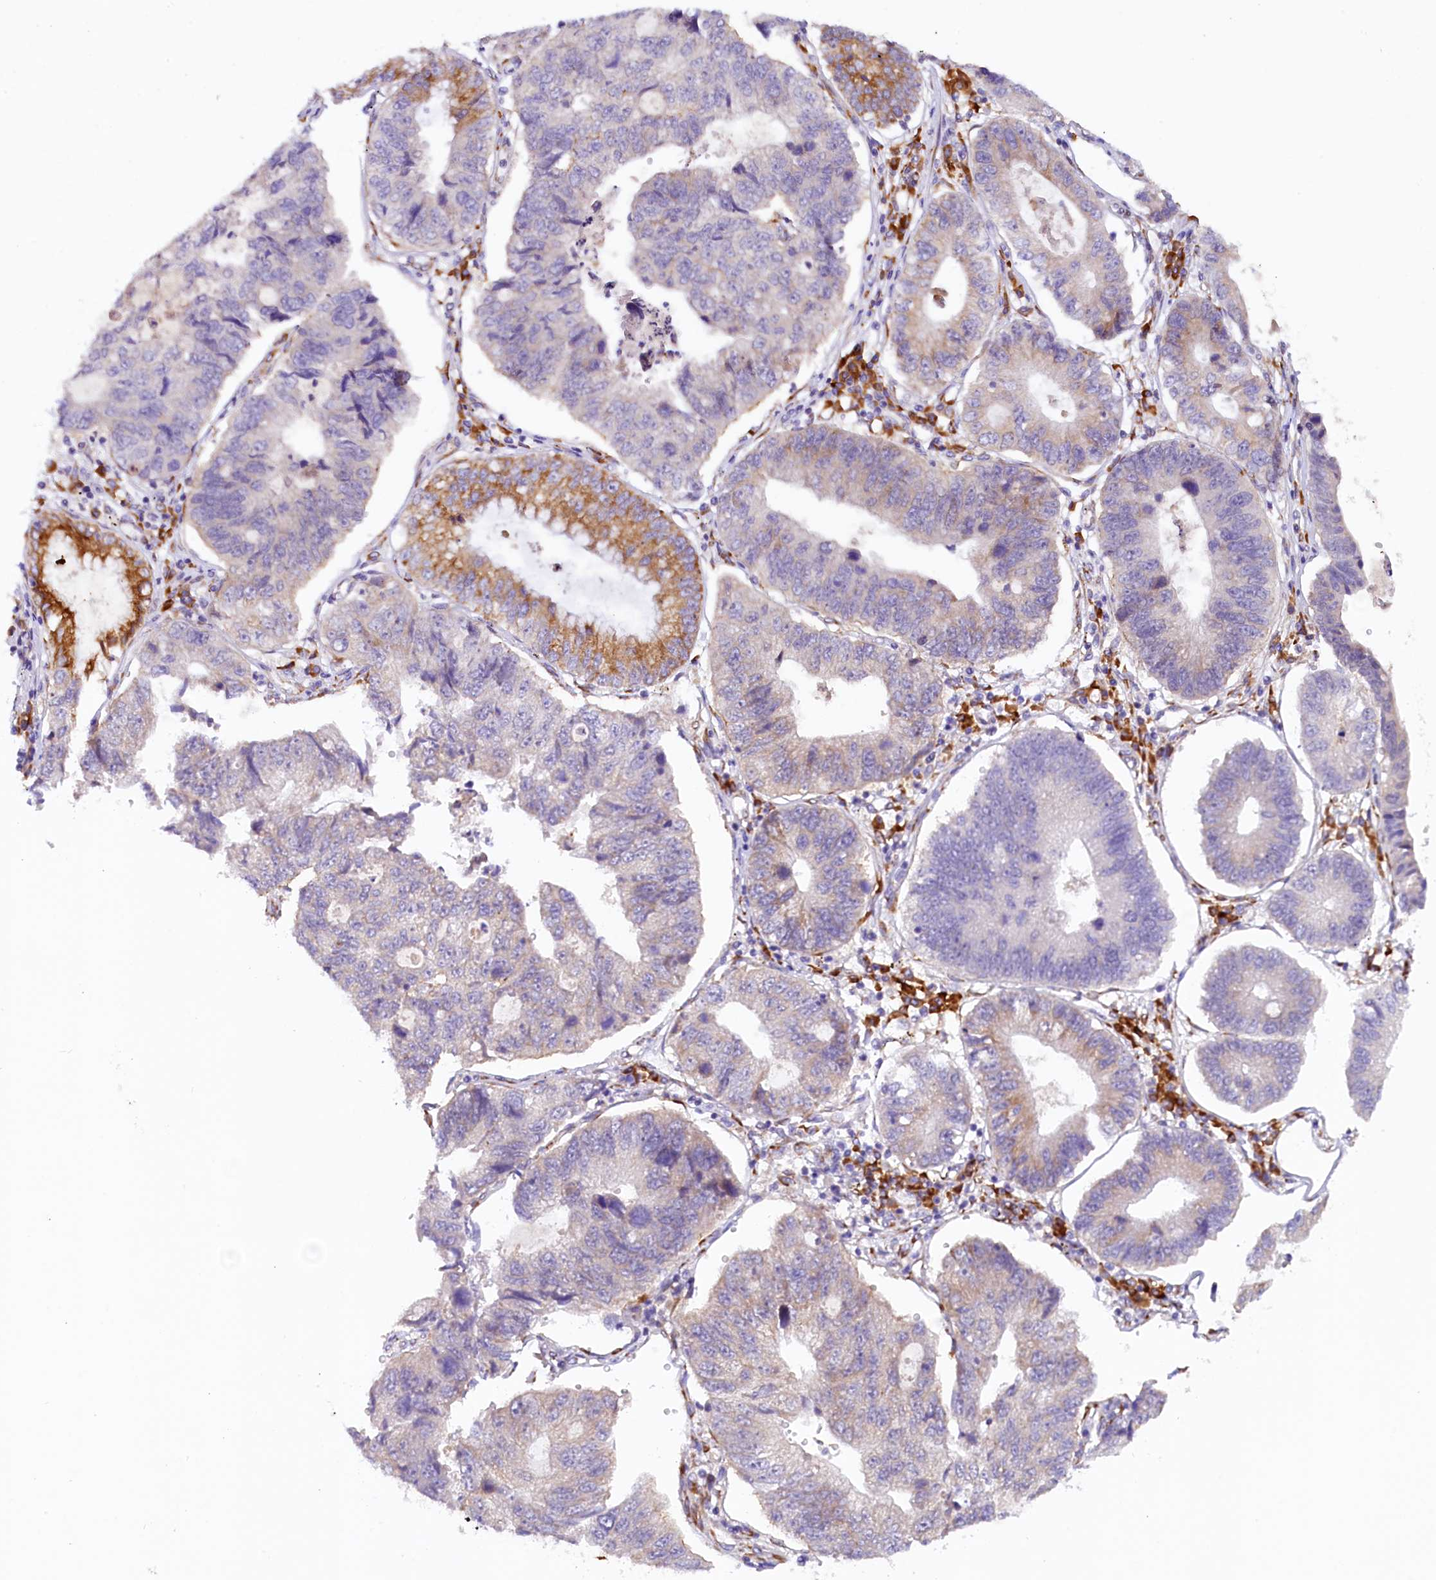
{"staining": {"intensity": "moderate", "quantity": "<25%", "location": "cytoplasmic/membranous"}, "tissue": "stomach cancer", "cell_type": "Tumor cells", "image_type": "cancer", "snomed": [{"axis": "morphology", "description": "Adenocarcinoma, NOS"}, {"axis": "topography", "description": "Stomach"}], "caption": "The immunohistochemical stain highlights moderate cytoplasmic/membranous staining in tumor cells of stomach cancer (adenocarcinoma) tissue.", "gene": "SSC5D", "patient": {"sex": "male", "age": 59}}